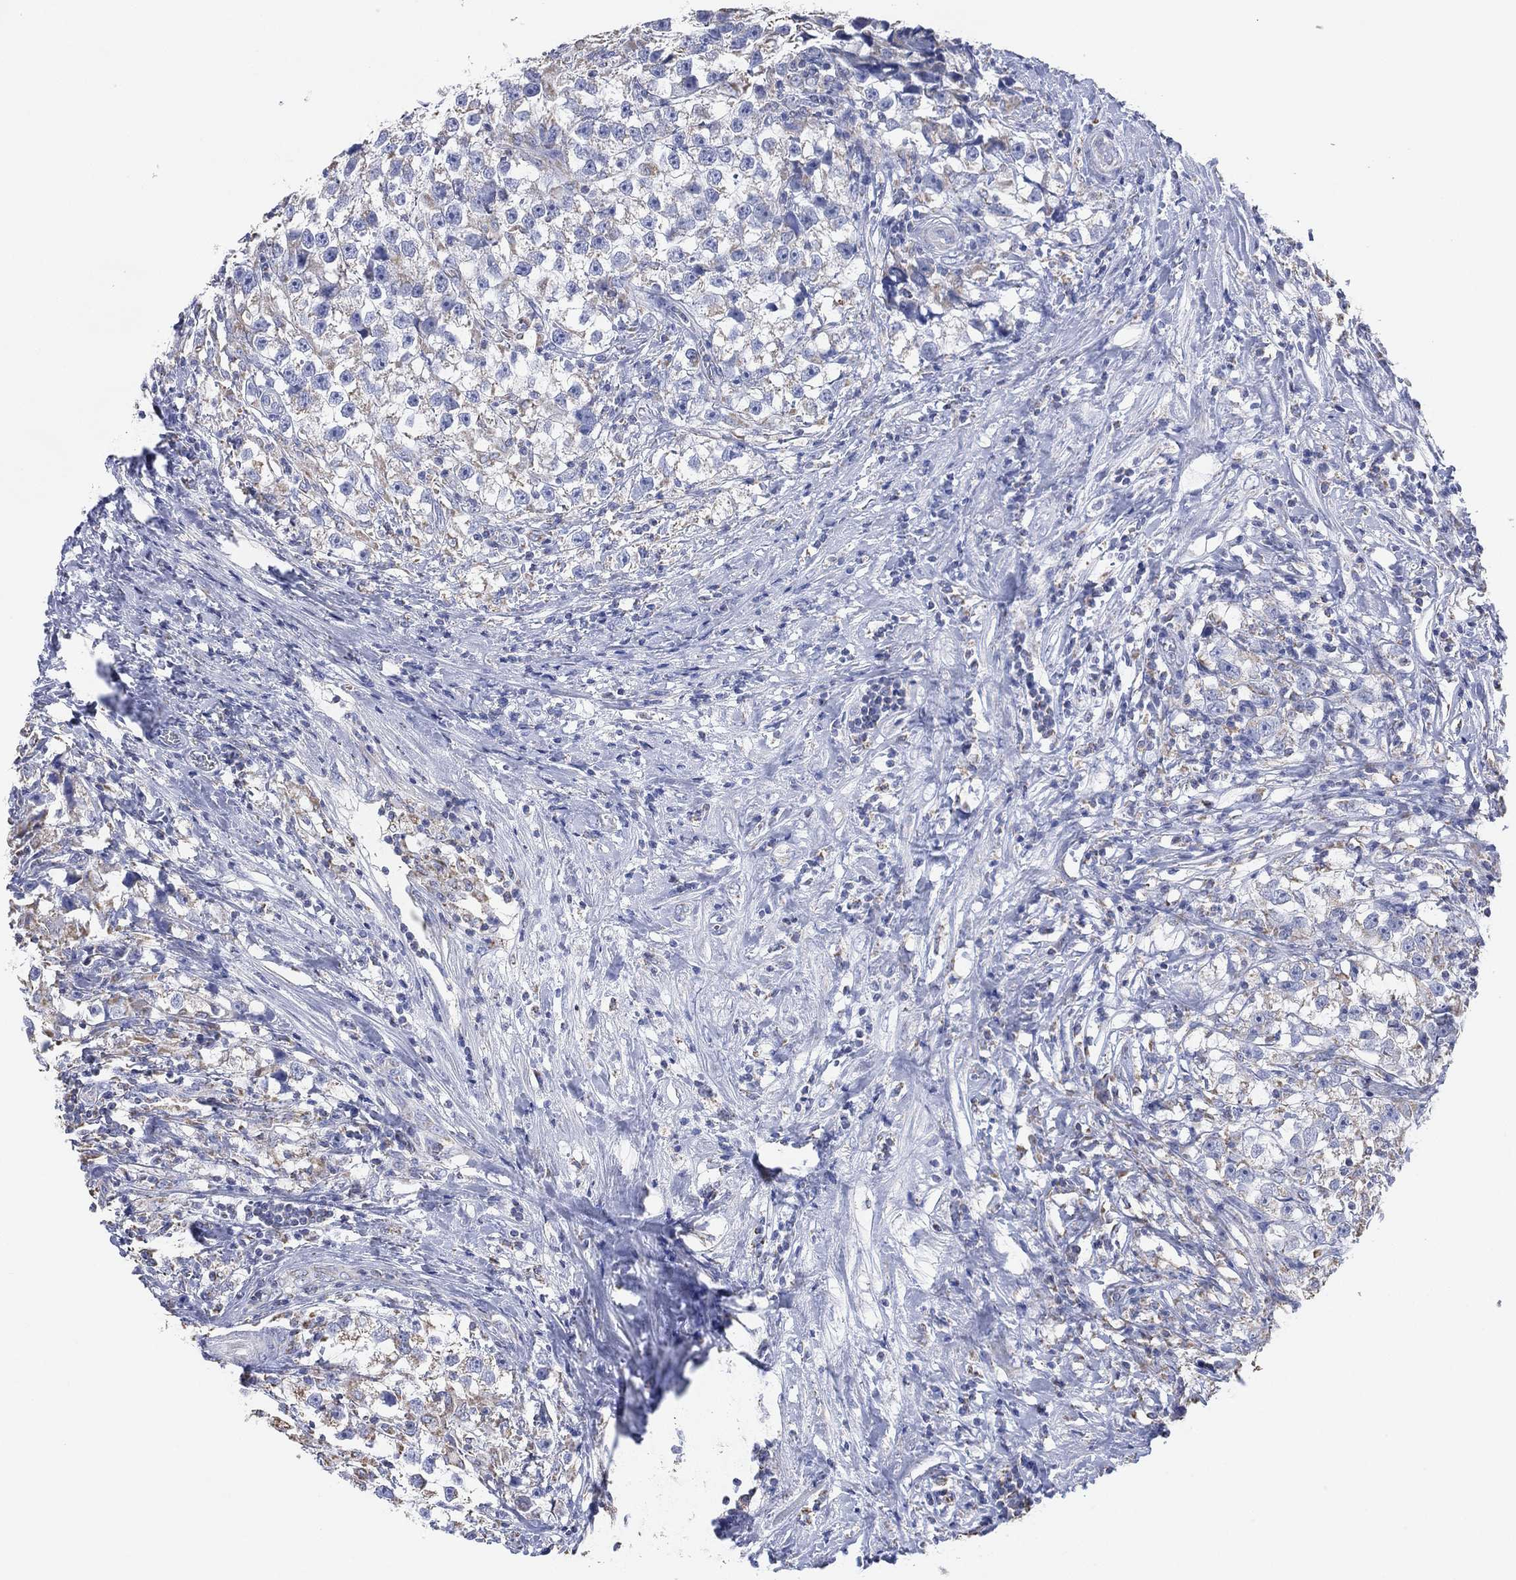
{"staining": {"intensity": "negative", "quantity": "none", "location": "none"}, "tissue": "testis cancer", "cell_type": "Tumor cells", "image_type": "cancer", "snomed": [{"axis": "morphology", "description": "Seminoma, NOS"}, {"axis": "topography", "description": "Testis"}], "caption": "Tumor cells are negative for brown protein staining in seminoma (testis). (Brightfield microscopy of DAB (3,3'-diaminobenzidine) IHC at high magnification).", "gene": "CFTR", "patient": {"sex": "male", "age": 46}}